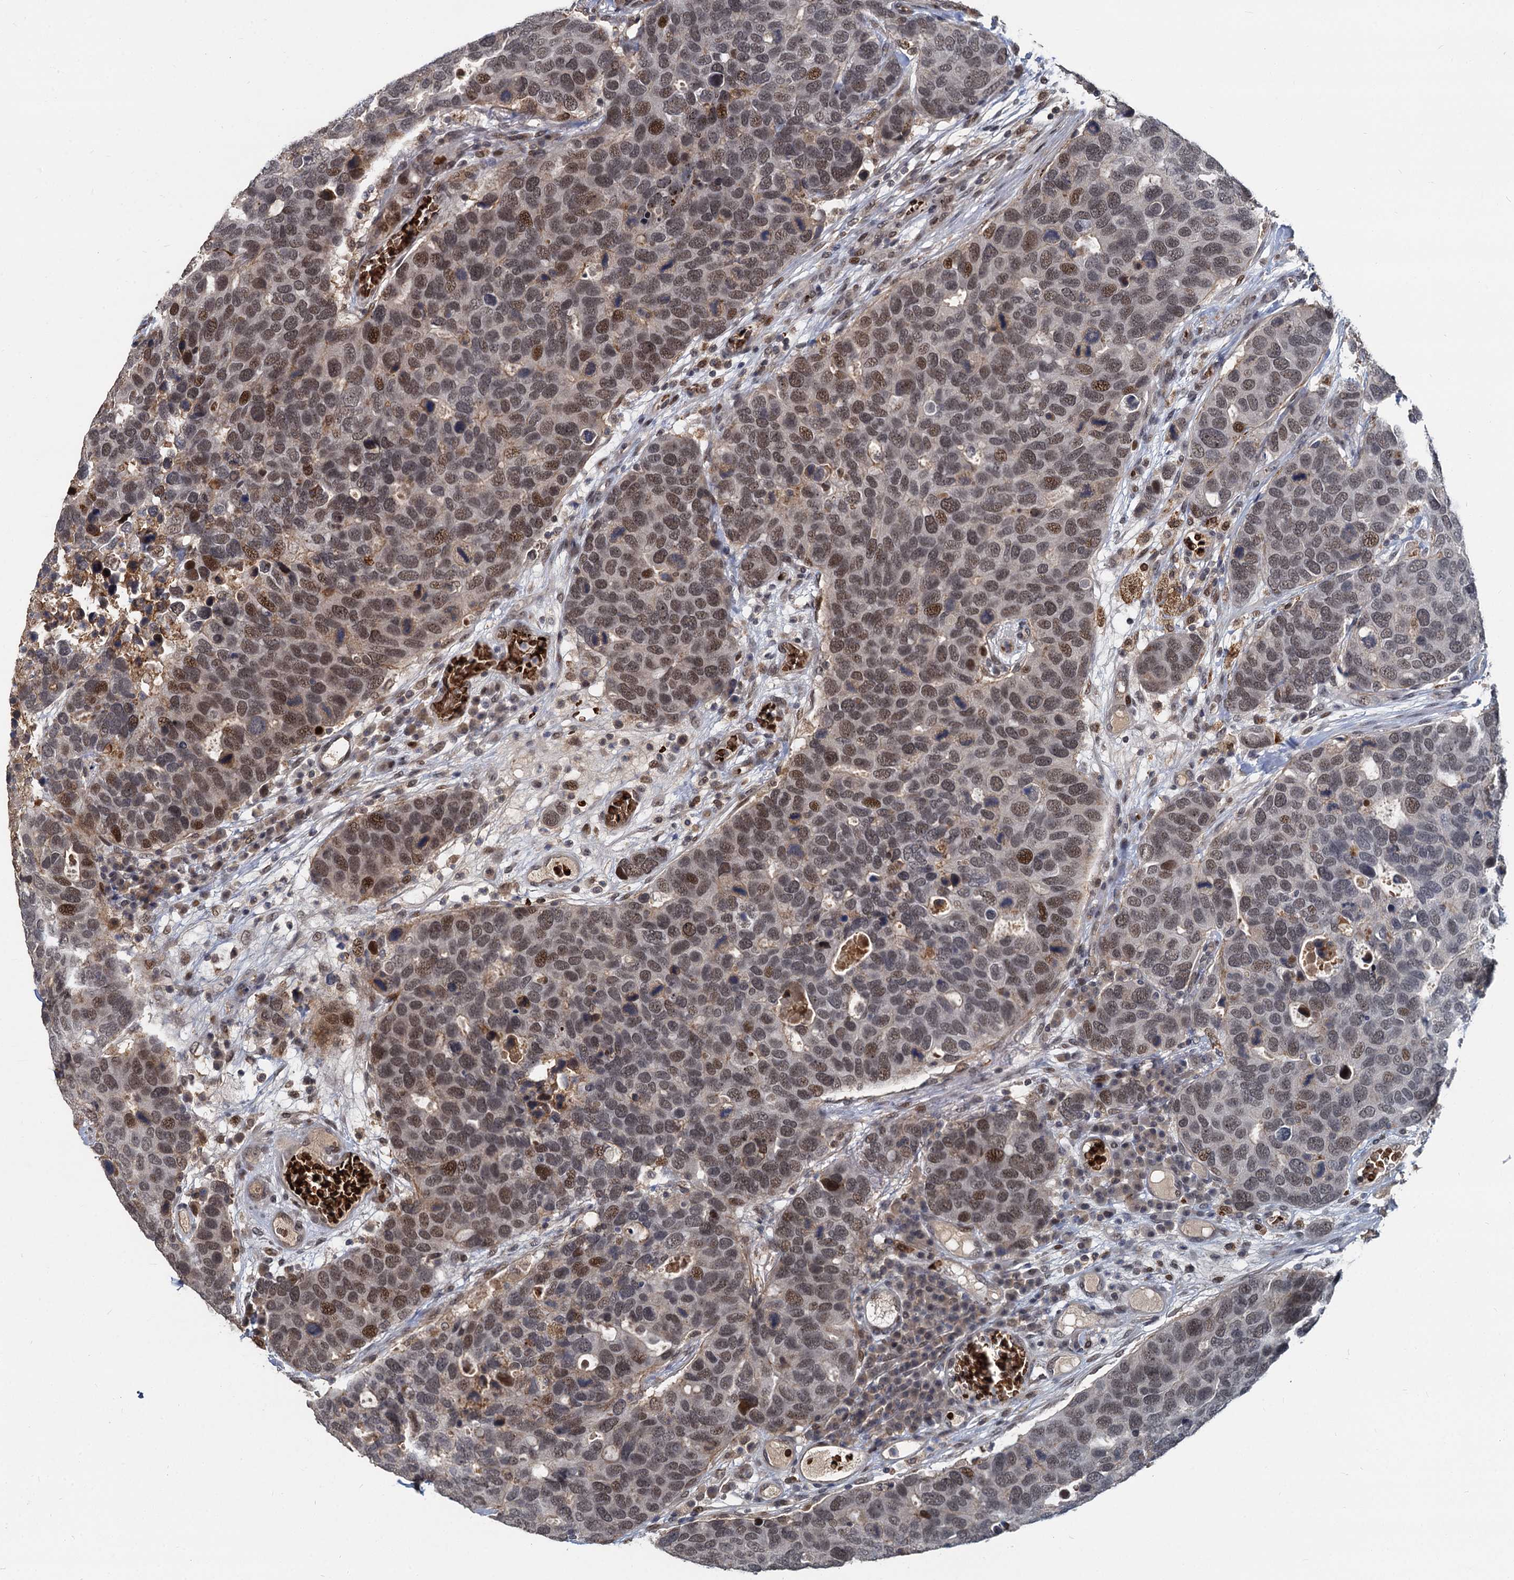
{"staining": {"intensity": "moderate", "quantity": ">75%", "location": "nuclear"}, "tissue": "breast cancer", "cell_type": "Tumor cells", "image_type": "cancer", "snomed": [{"axis": "morphology", "description": "Duct carcinoma"}, {"axis": "topography", "description": "Breast"}], "caption": "Breast cancer stained with a brown dye reveals moderate nuclear positive expression in approximately >75% of tumor cells.", "gene": "FANCI", "patient": {"sex": "female", "age": 83}}